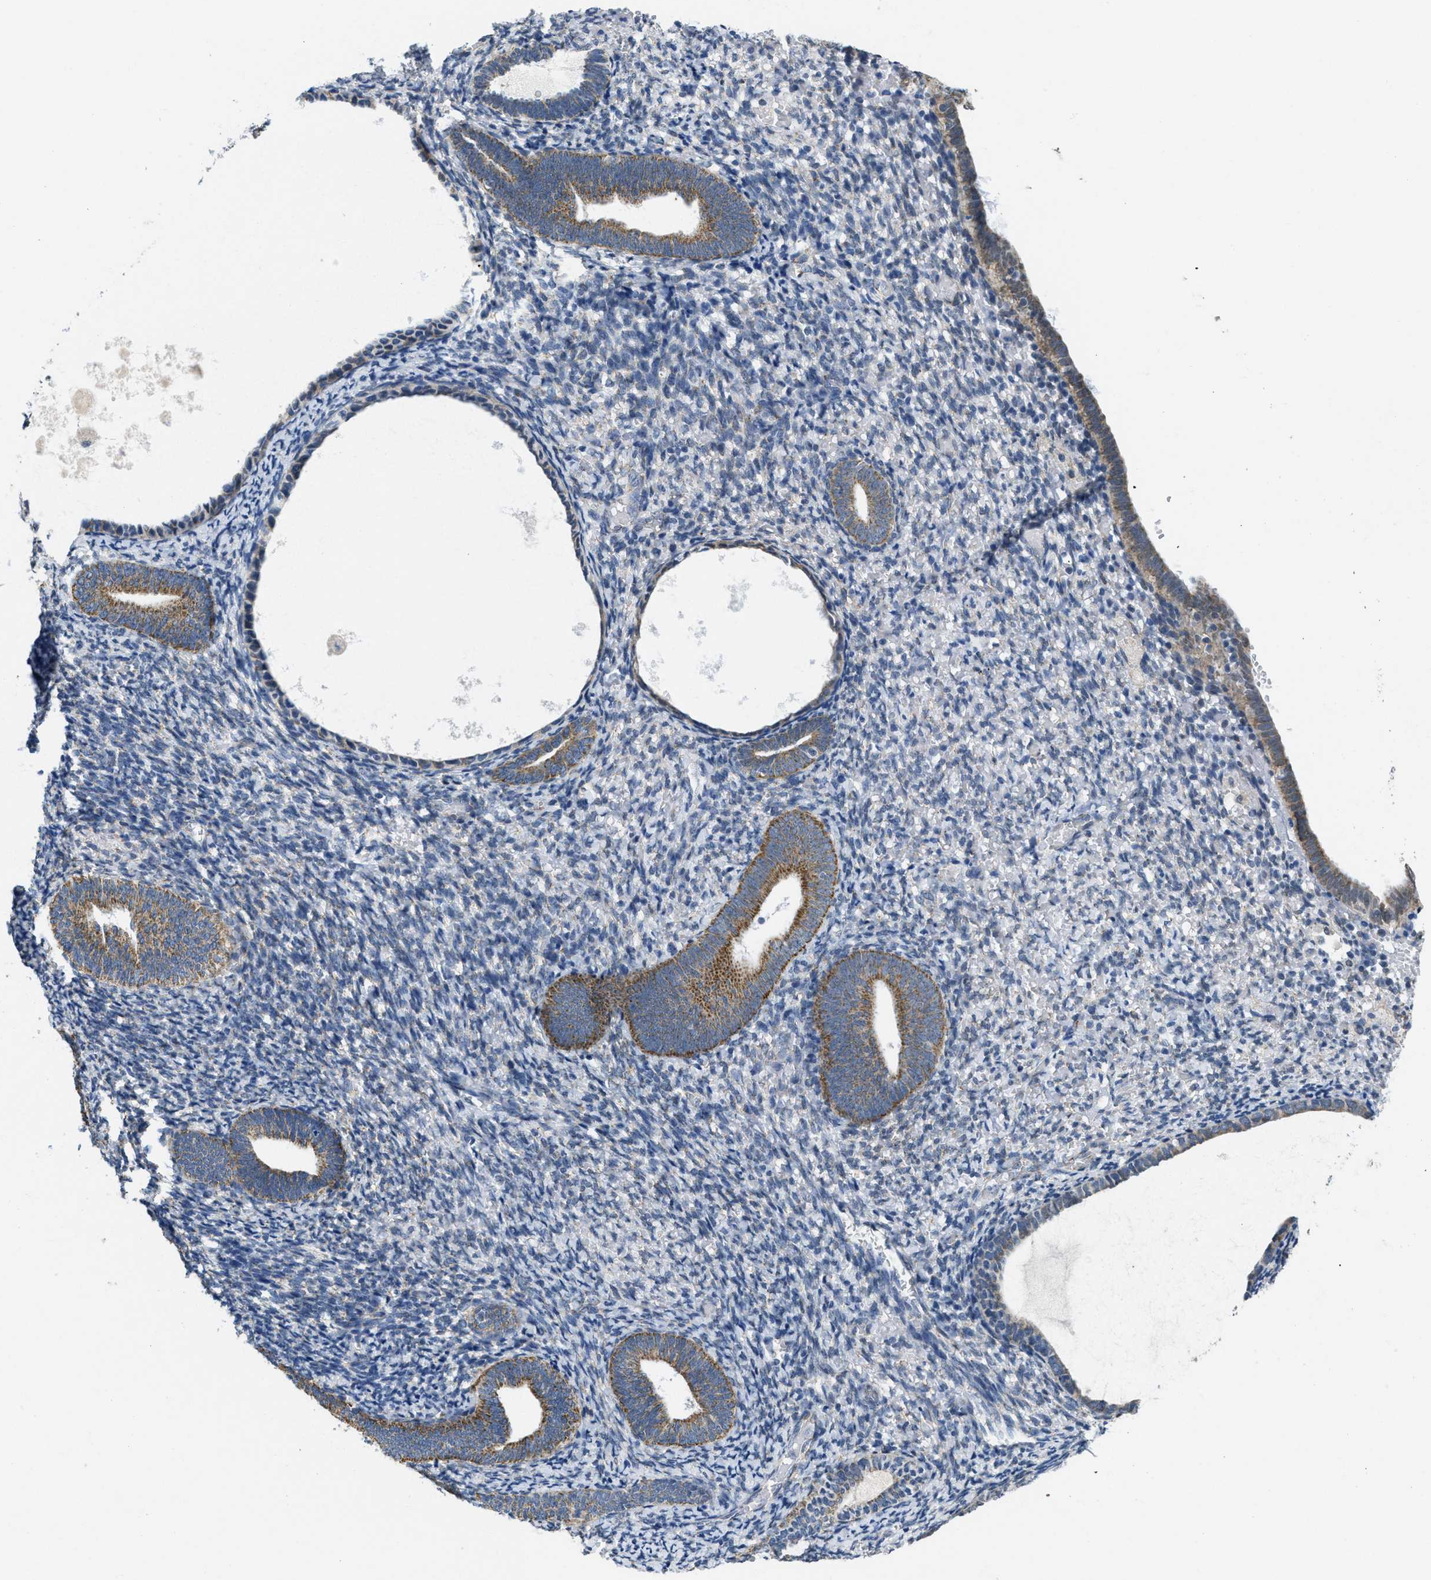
{"staining": {"intensity": "negative", "quantity": "none", "location": "none"}, "tissue": "endometrium", "cell_type": "Cells in endometrial stroma", "image_type": "normal", "snomed": [{"axis": "morphology", "description": "Normal tissue, NOS"}, {"axis": "topography", "description": "Endometrium"}], "caption": "The micrograph displays no significant staining in cells in endometrial stroma of endometrium.", "gene": "TOMM70", "patient": {"sex": "female", "age": 66}}